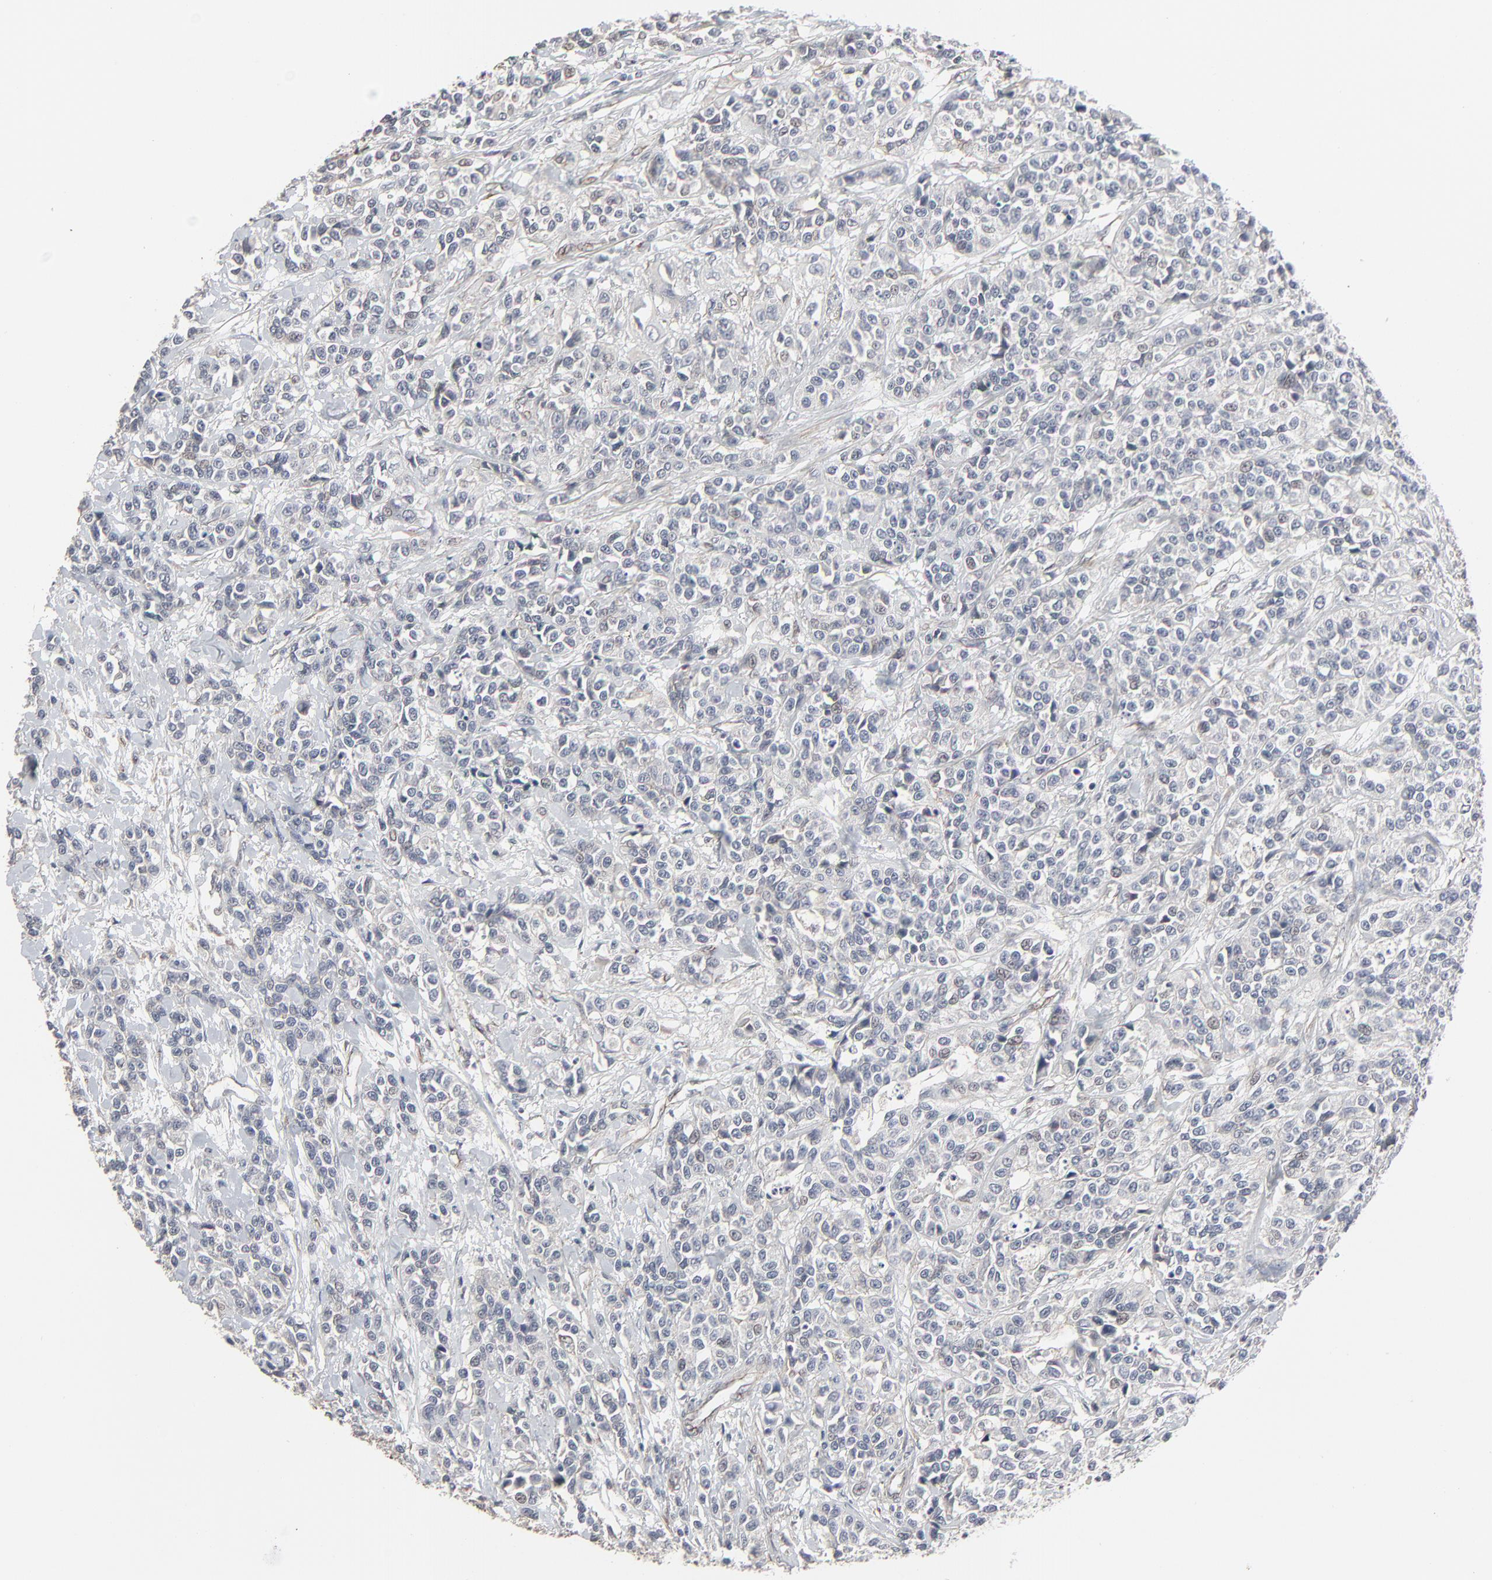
{"staining": {"intensity": "weak", "quantity": "<25%", "location": "nuclear"}, "tissue": "urothelial cancer", "cell_type": "Tumor cells", "image_type": "cancer", "snomed": [{"axis": "morphology", "description": "Urothelial carcinoma, High grade"}, {"axis": "topography", "description": "Urinary bladder"}], "caption": "High power microscopy micrograph of an immunohistochemistry (IHC) histopathology image of high-grade urothelial carcinoma, revealing no significant positivity in tumor cells. (Immunohistochemistry (ihc), brightfield microscopy, high magnification).", "gene": "CTNND1", "patient": {"sex": "female", "age": 81}}